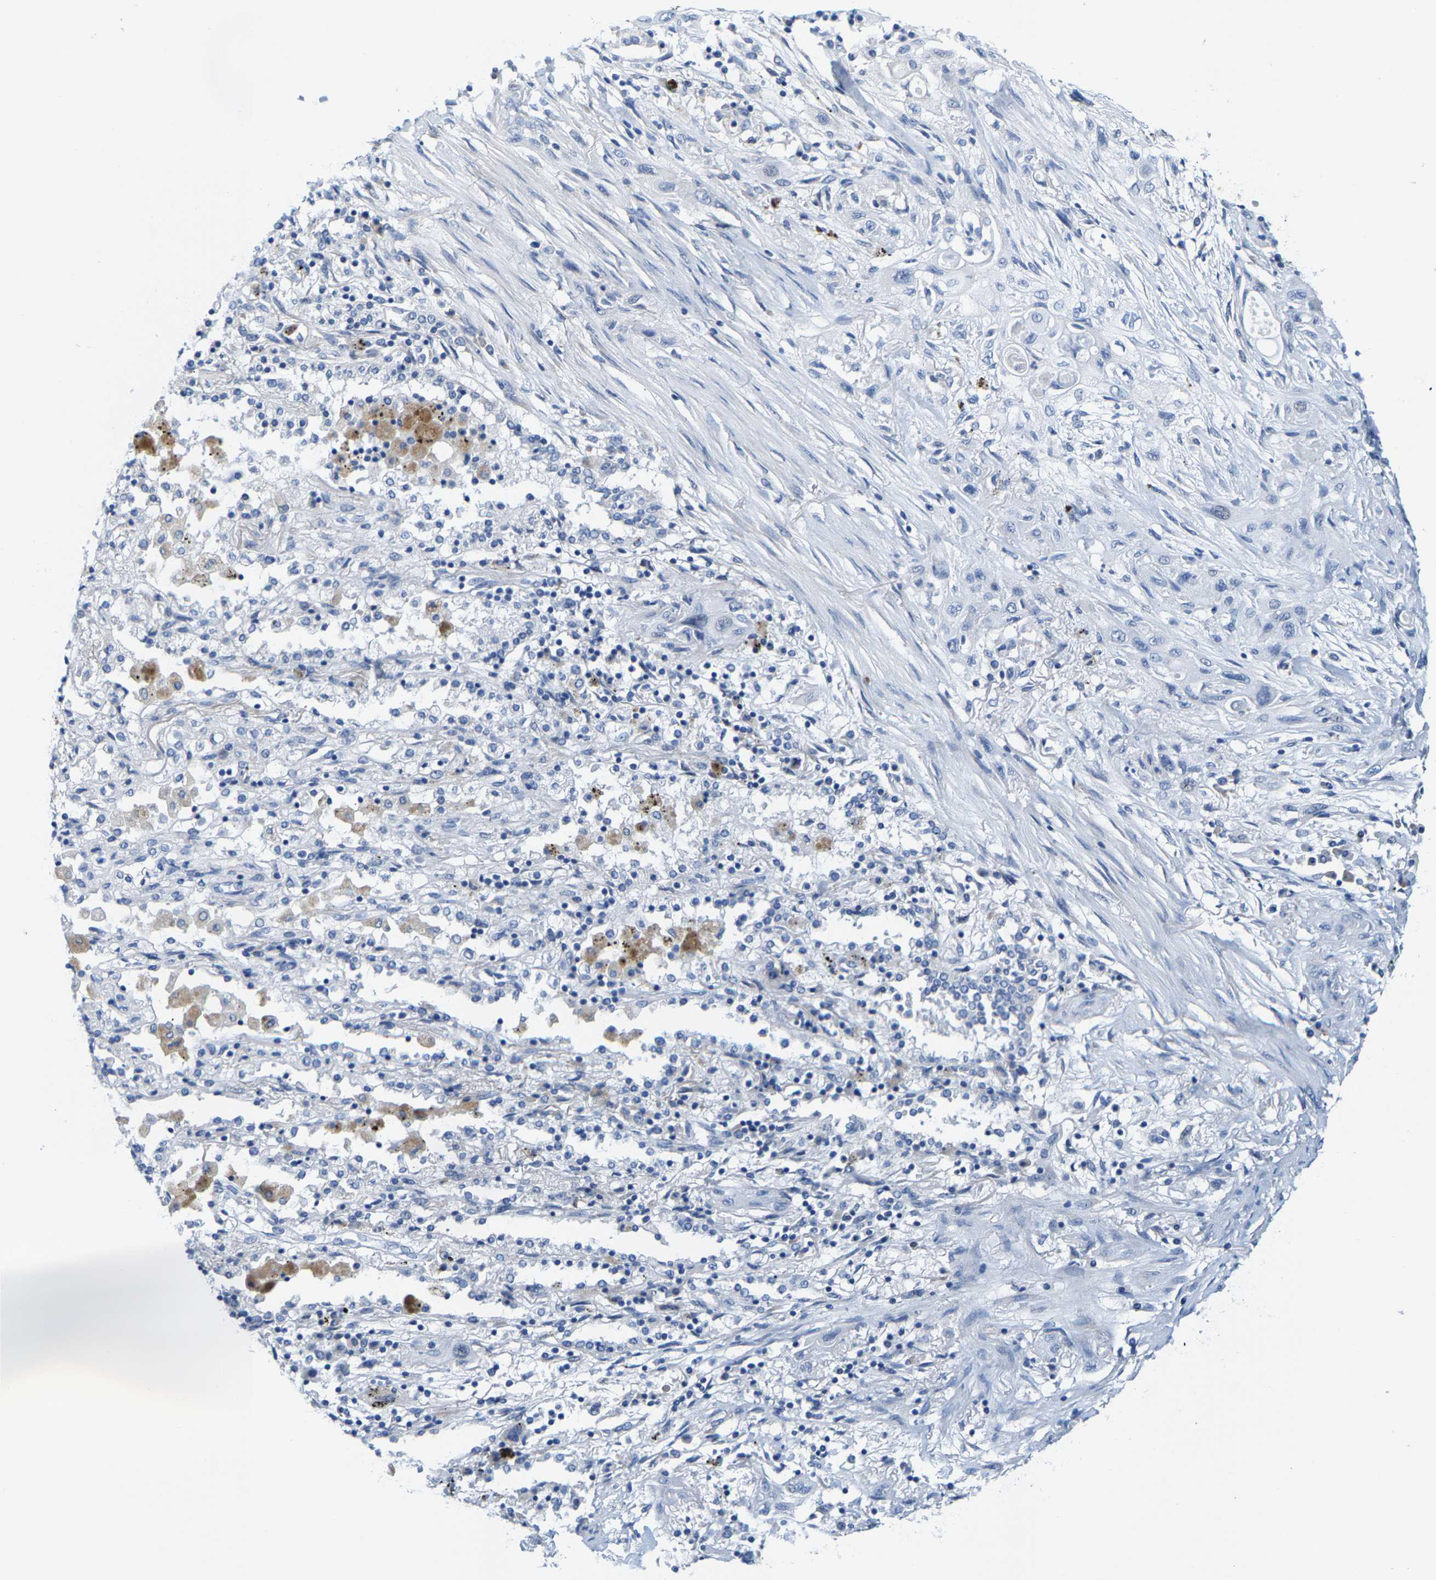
{"staining": {"intensity": "weak", "quantity": "<25%", "location": "cytoplasmic/membranous"}, "tissue": "lung cancer", "cell_type": "Tumor cells", "image_type": "cancer", "snomed": [{"axis": "morphology", "description": "Squamous cell carcinoma, NOS"}, {"axis": "topography", "description": "Lung"}], "caption": "There is no significant expression in tumor cells of lung squamous cell carcinoma.", "gene": "KLHL1", "patient": {"sex": "female", "age": 47}}